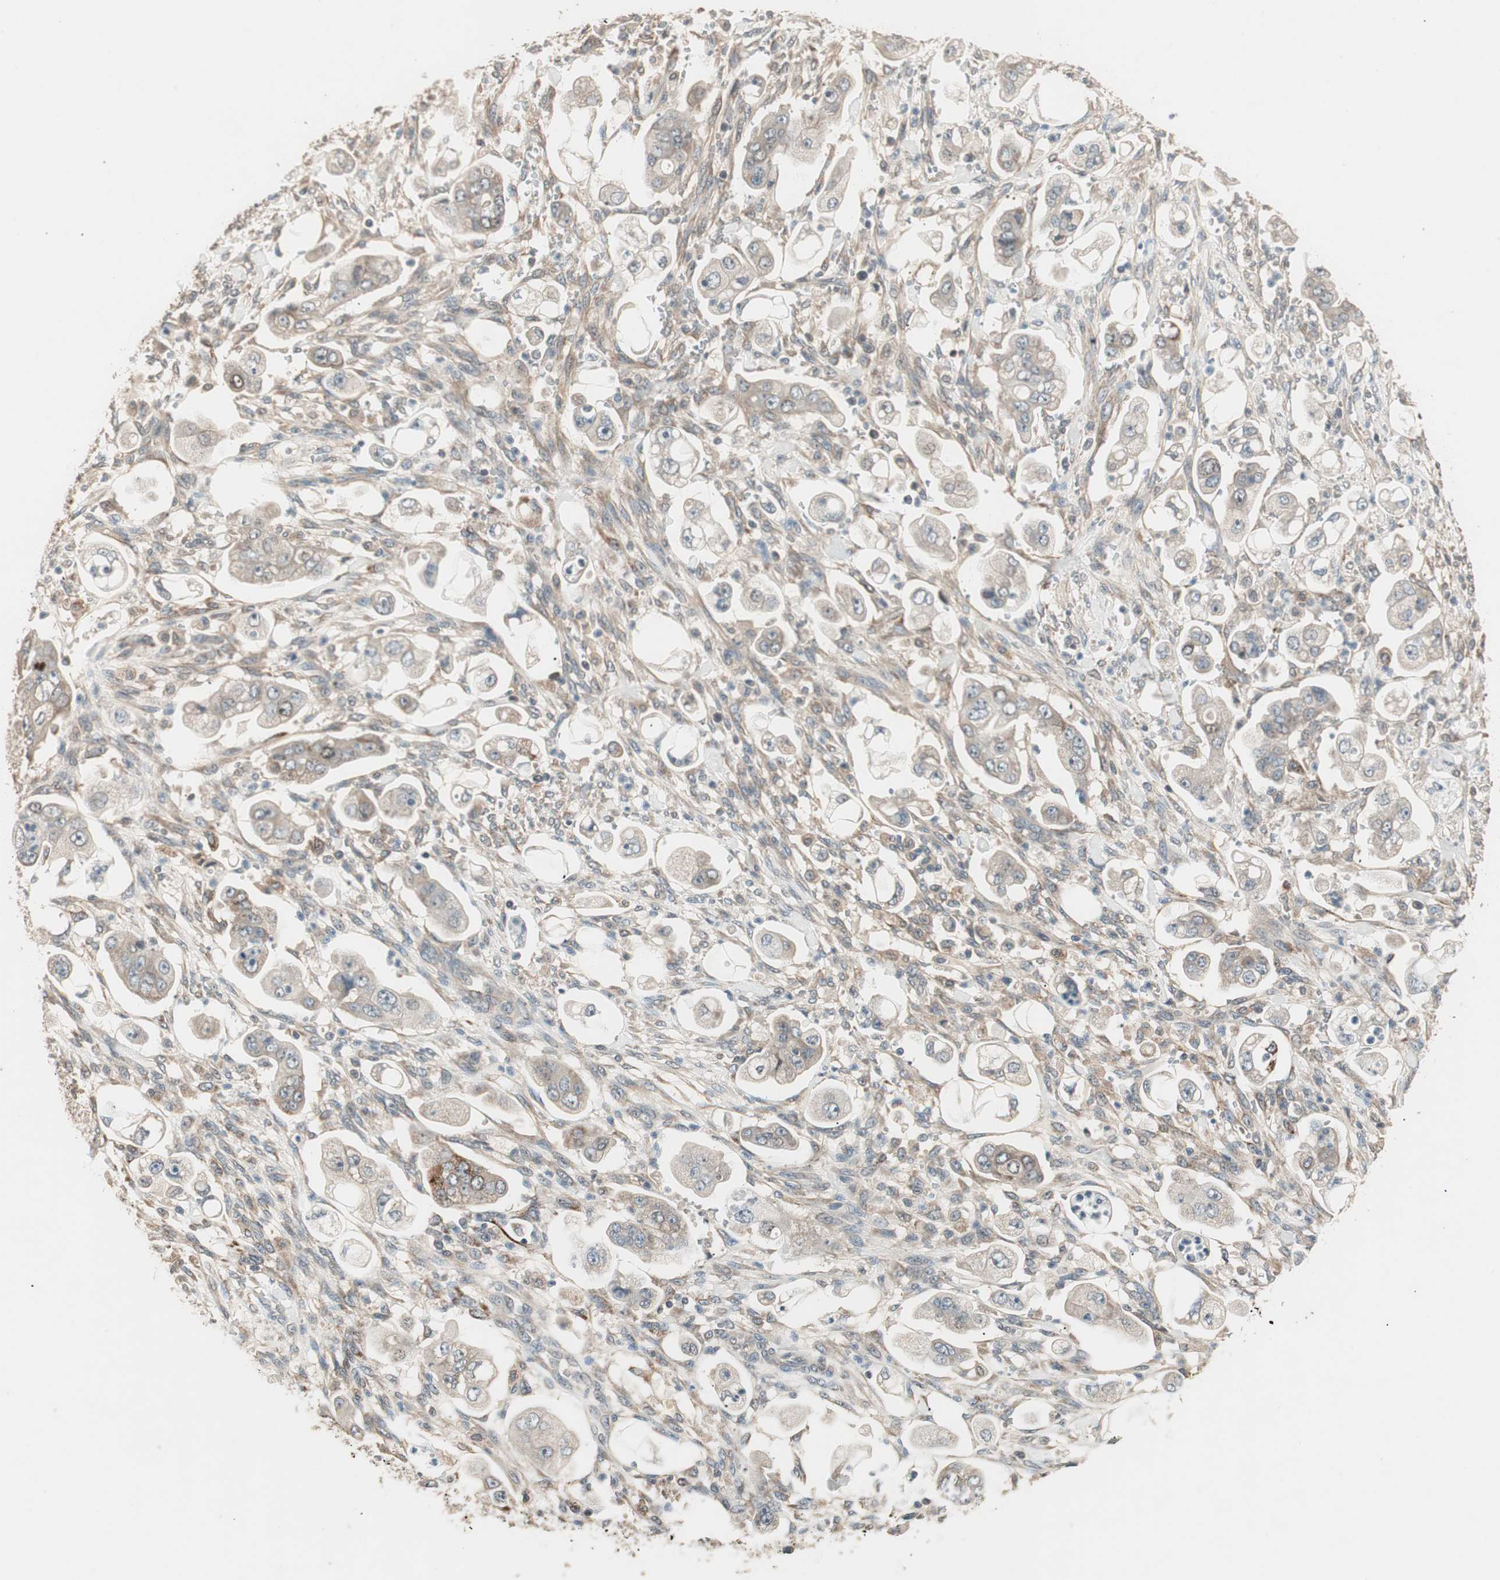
{"staining": {"intensity": "weak", "quantity": ">75%", "location": "cytoplasmic/membranous"}, "tissue": "stomach cancer", "cell_type": "Tumor cells", "image_type": "cancer", "snomed": [{"axis": "morphology", "description": "Adenocarcinoma, NOS"}, {"axis": "topography", "description": "Stomach"}], "caption": "The immunohistochemical stain shows weak cytoplasmic/membranous positivity in tumor cells of stomach adenocarcinoma tissue.", "gene": "NFRKB", "patient": {"sex": "male", "age": 62}}